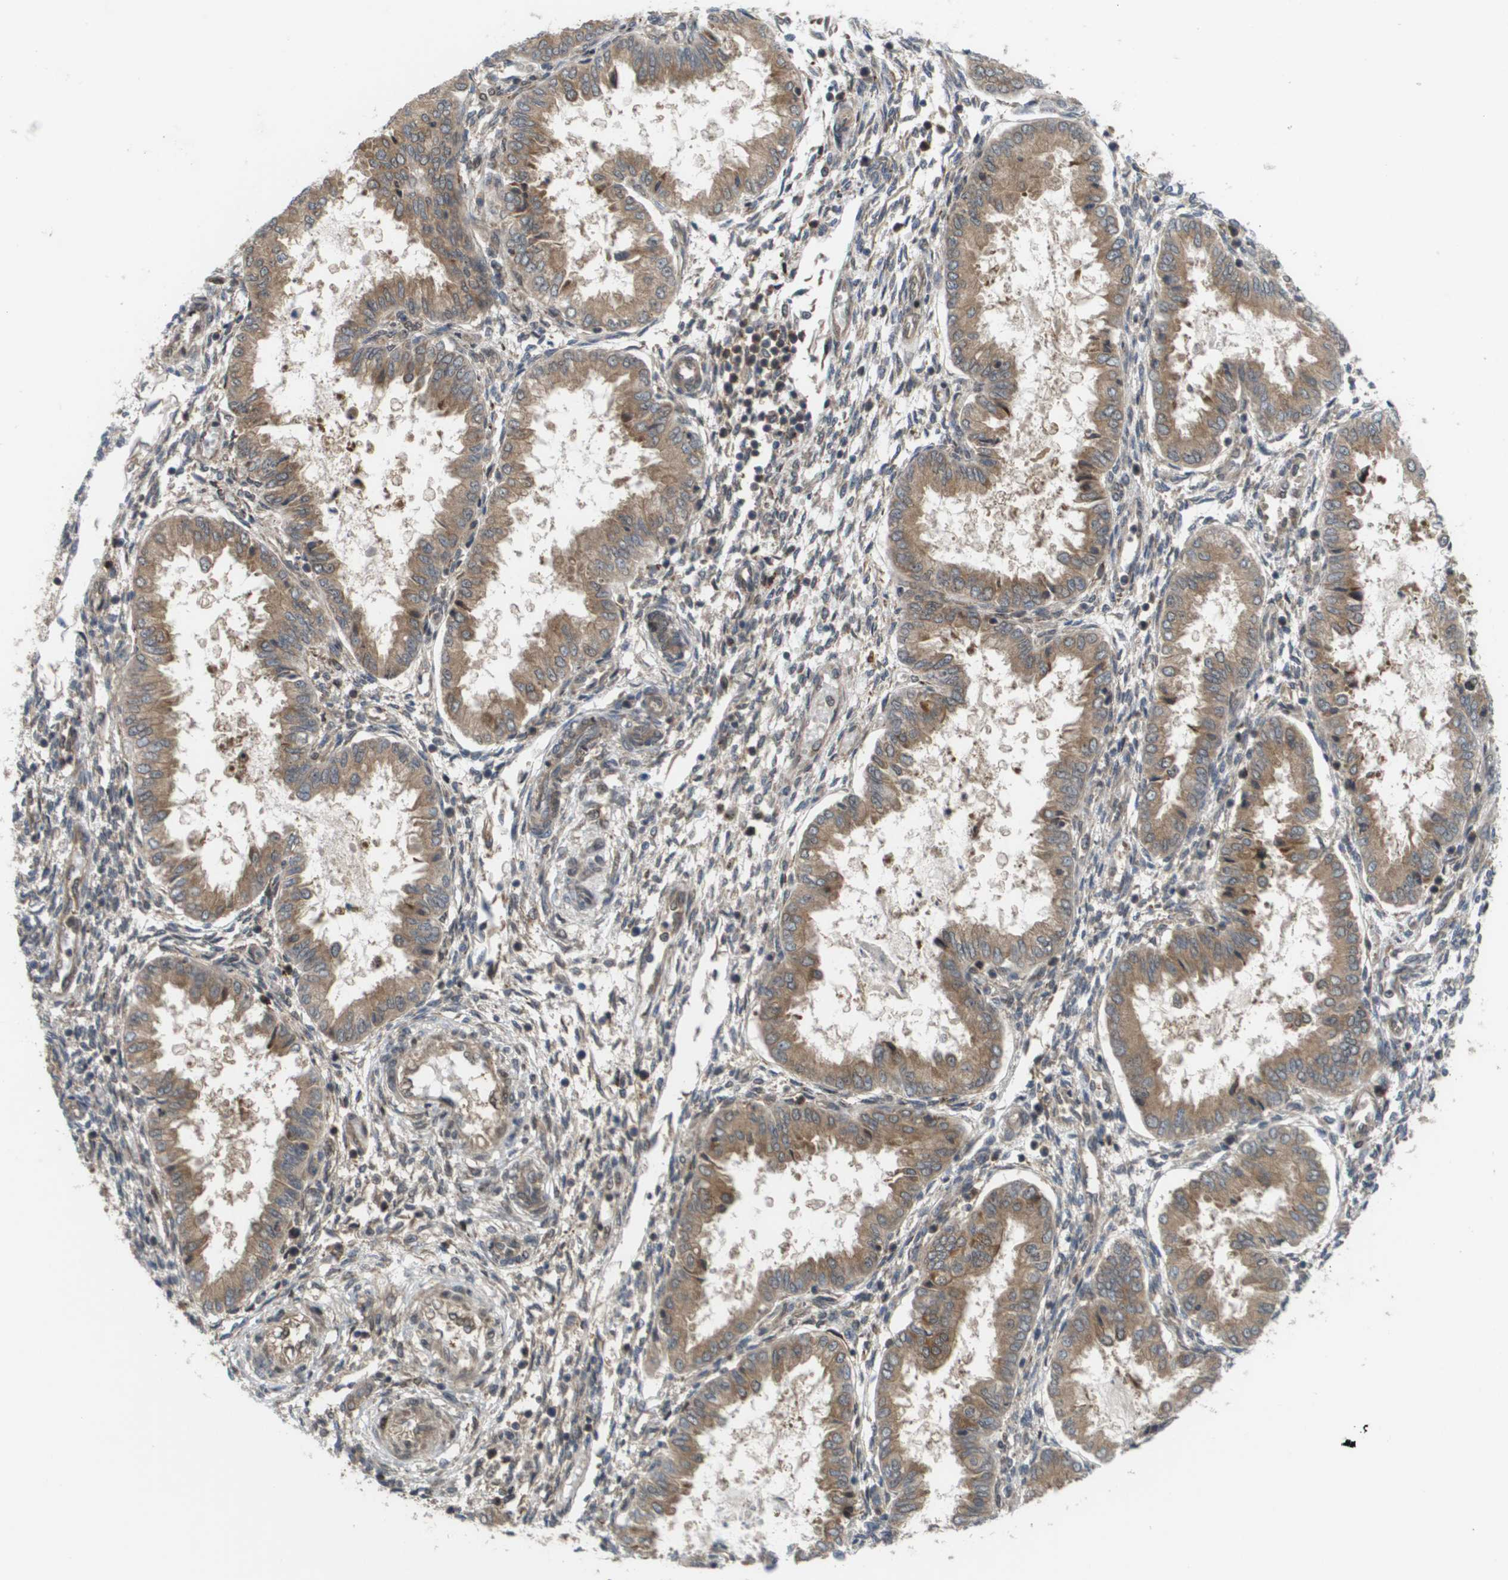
{"staining": {"intensity": "moderate", "quantity": ">75%", "location": "cytoplasmic/membranous"}, "tissue": "endometrium", "cell_type": "Cells in endometrial stroma", "image_type": "normal", "snomed": [{"axis": "morphology", "description": "Normal tissue, NOS"}, {"axis": "topography", "description": "Endometrium"}], "caption": "Brown immunohistochemical staining in normal endometrium reveals moderate cytoplasmic/membranous staining in about >75% of cells in endometrial stroma. The staining was performed using DAB, with brown indicating positive protein expression. Nuclei are stained blue with hematoxylin.", "gene": "CTPS2", "patient": {"sex": "female", "age": 33}}